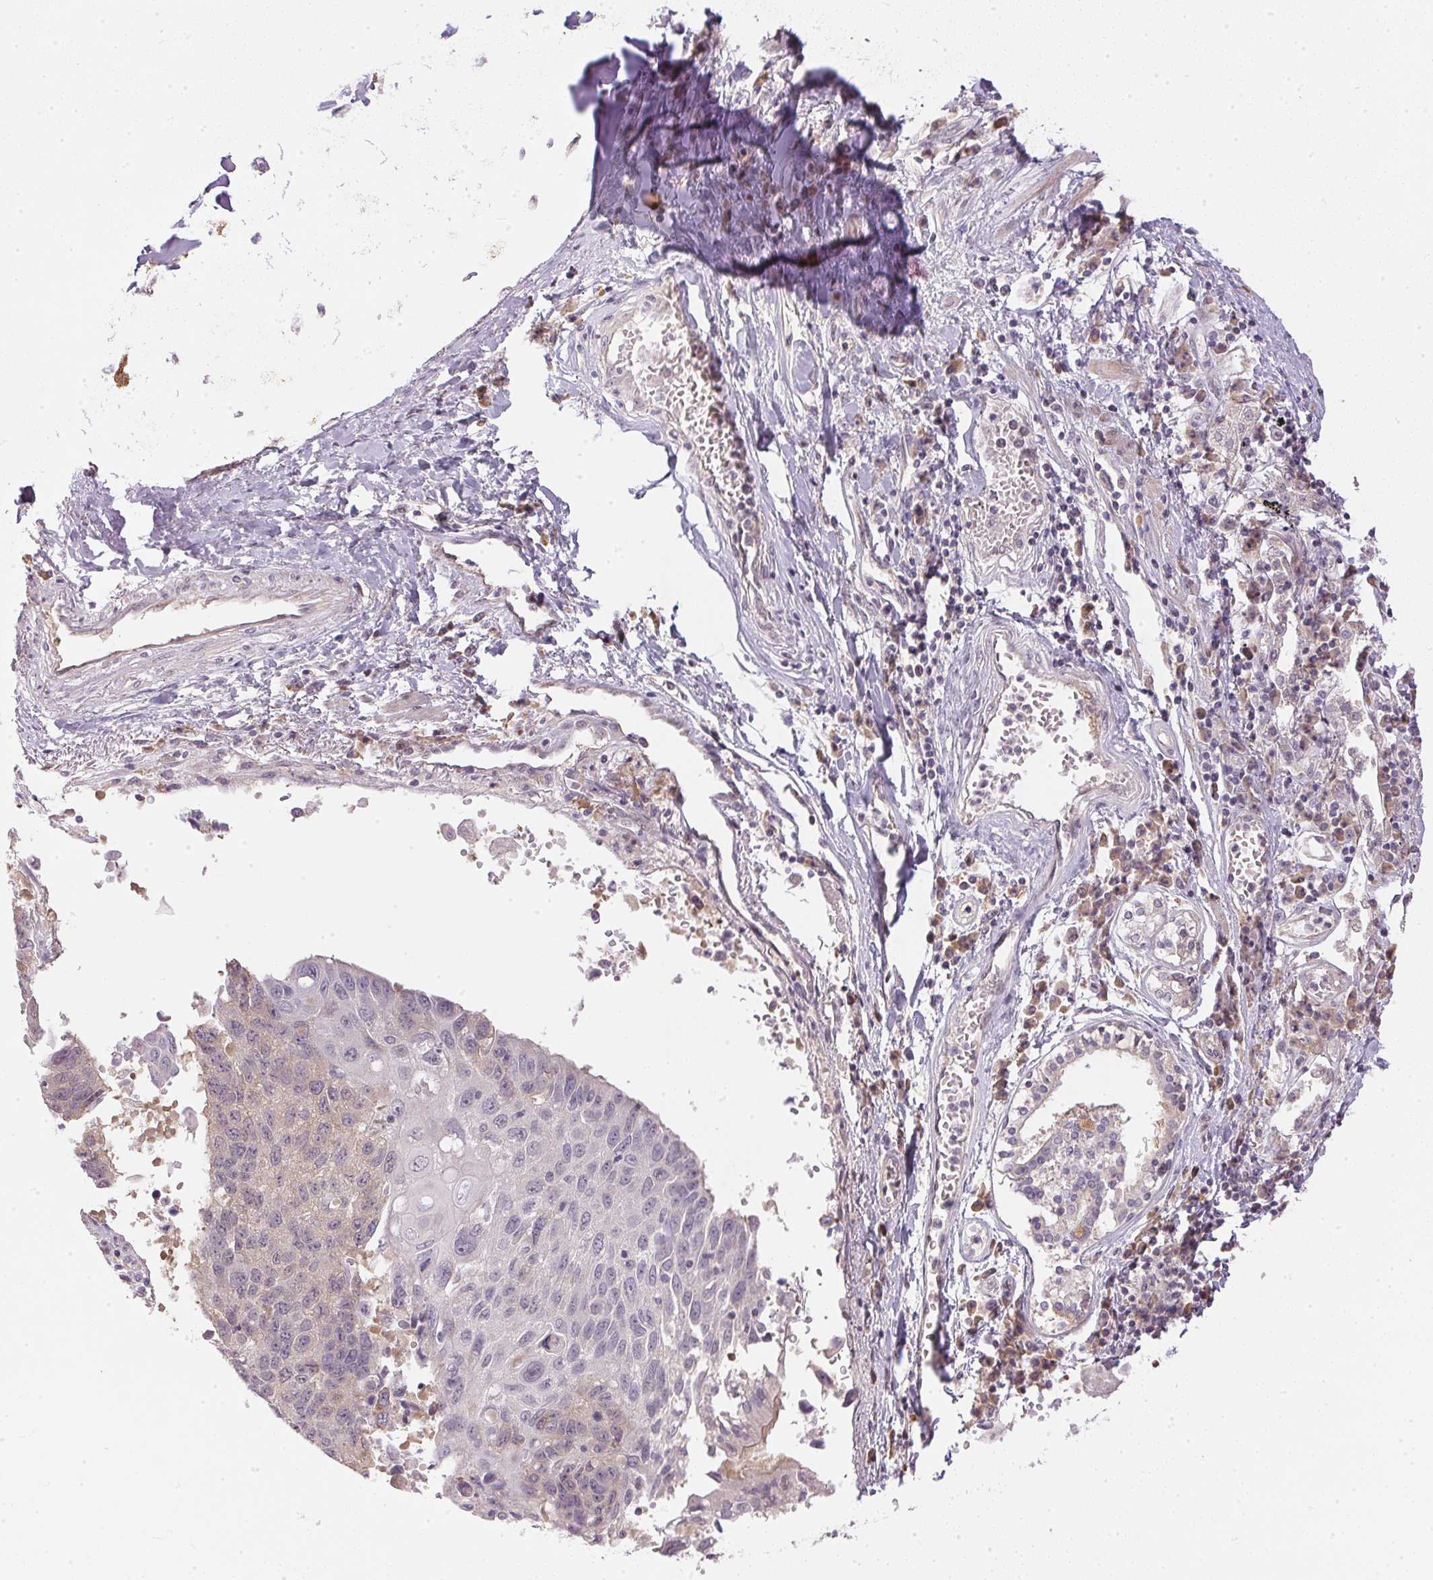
{"staining": {"intensity": "negative", "quantity": "none", "location": "none"}, "tissue": "lung cancer", "cell_type": "Tumor cells", "image_type": "cancer", "snomed": [{"axis": "morphology", "description": "Squamous cell carcinoma, NOS"}, {"axis": "topography", "description": "Lung"}], "caption": "High magnification brightfield microscopy of lung cancer (squamous cell carcinoma) stained with DAB (brown) and counterstained with hematoxylin (blue): tumor cells show no significant staining. (DAB (3,3'-diaminobenzidine) IHC visualized using brightfield microscopy, high magnification).", "gene": "TTC23L", "patient": {"sex": "male", "age": 73}}